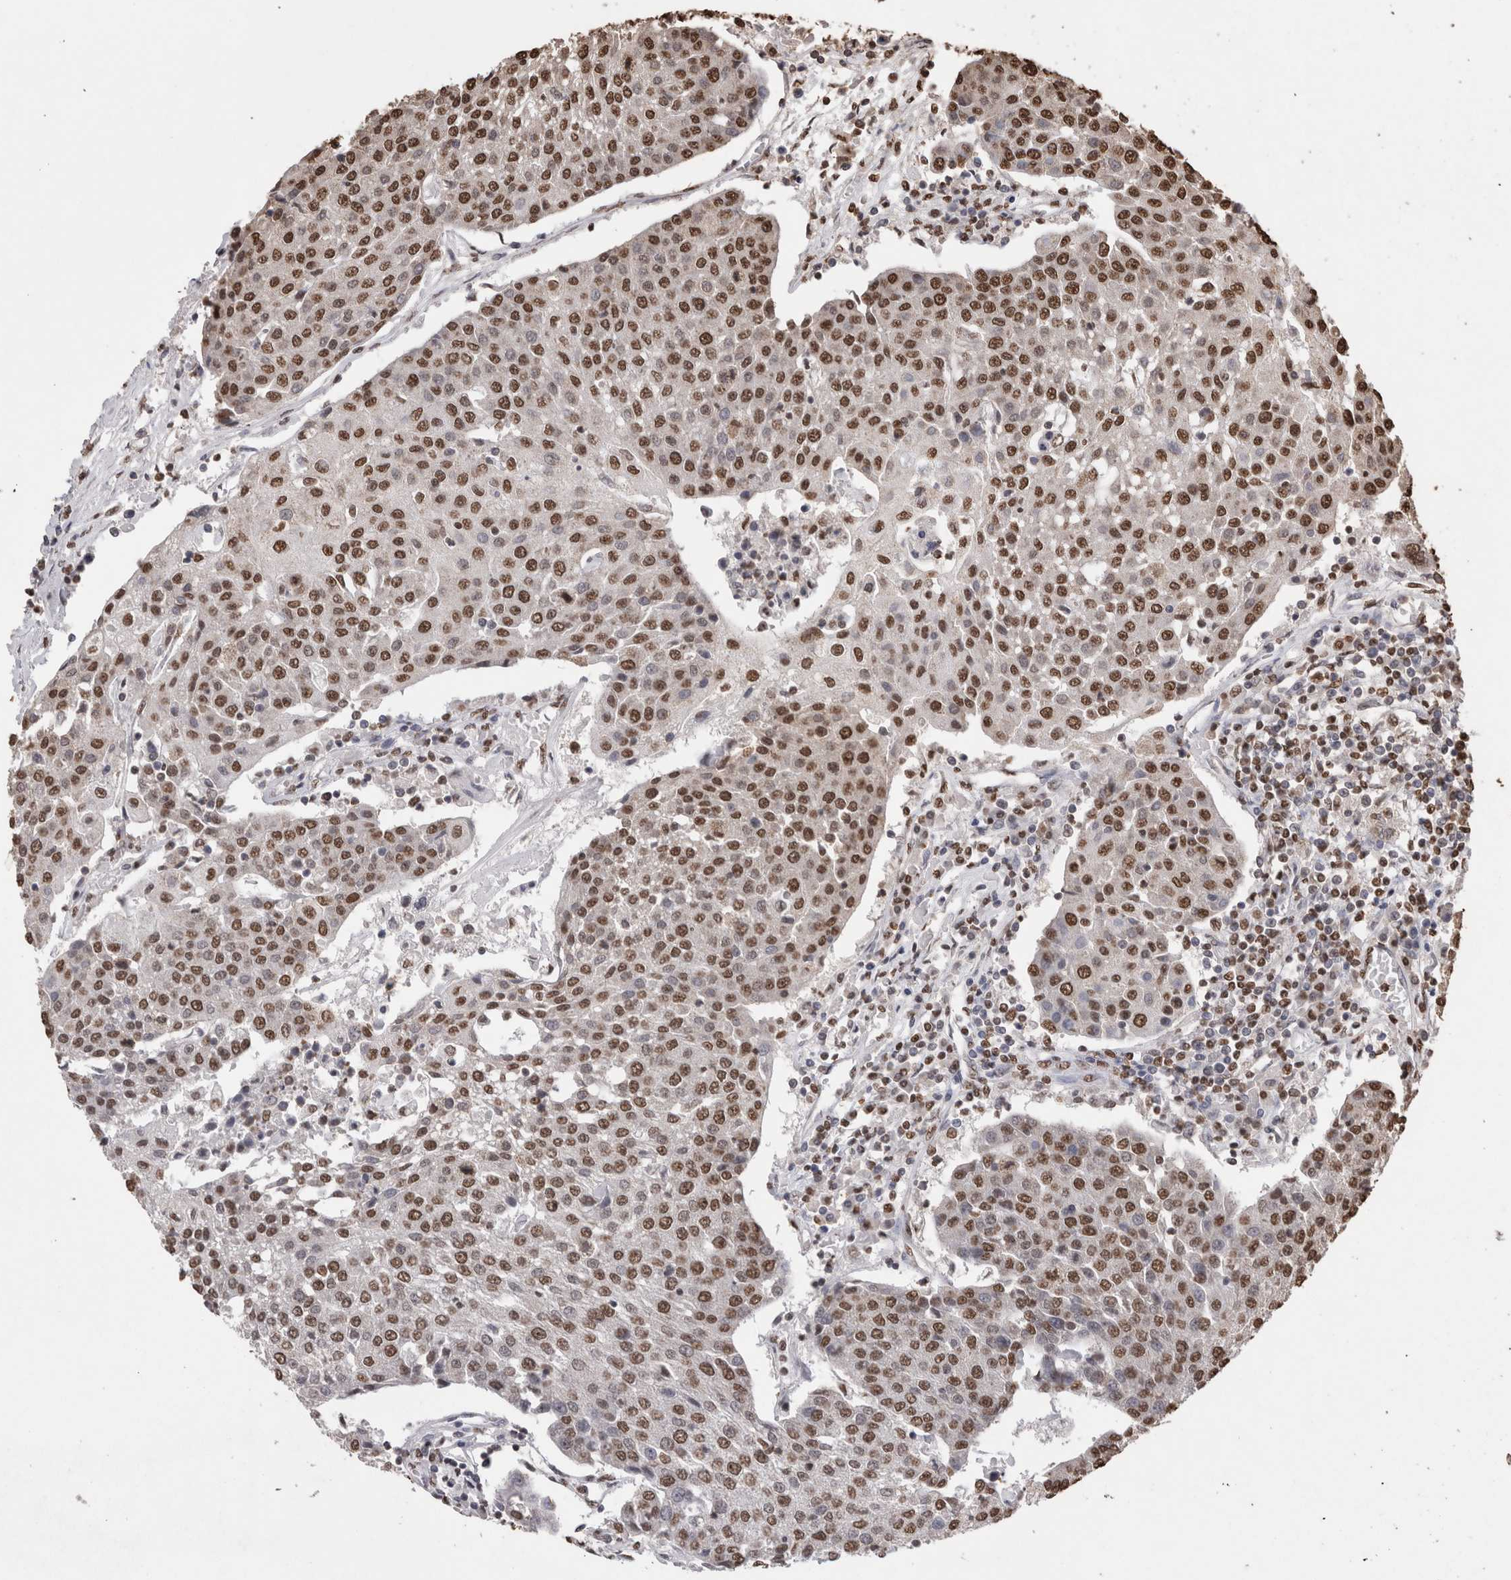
{"staining": {"intensity": "moderate", "quantity": ">75%", "location": "nuclear"}, "tissue": "urothelial cancer", "cell_type": "Tumor cells", "image_type": "cancer", "snomed": [{"axis": "morphology", "description": "Urothelial carcinoma, High grade"}, {"axis": "topography", "description": "Urinary bladder"}], "caption": "Urothelial cancer stained with DAB (3,3'-diaminobenzidine) IHC demonstrates medium levels of moderate nuclear expression in approximately >75% of tumor cells. (Stains: DAB in brown, nuclei in blue, Microscopy: brightfield microscopy at high magnification).", "gene": "NTHL1", "patient": {"sex": "female", "age": 85}}